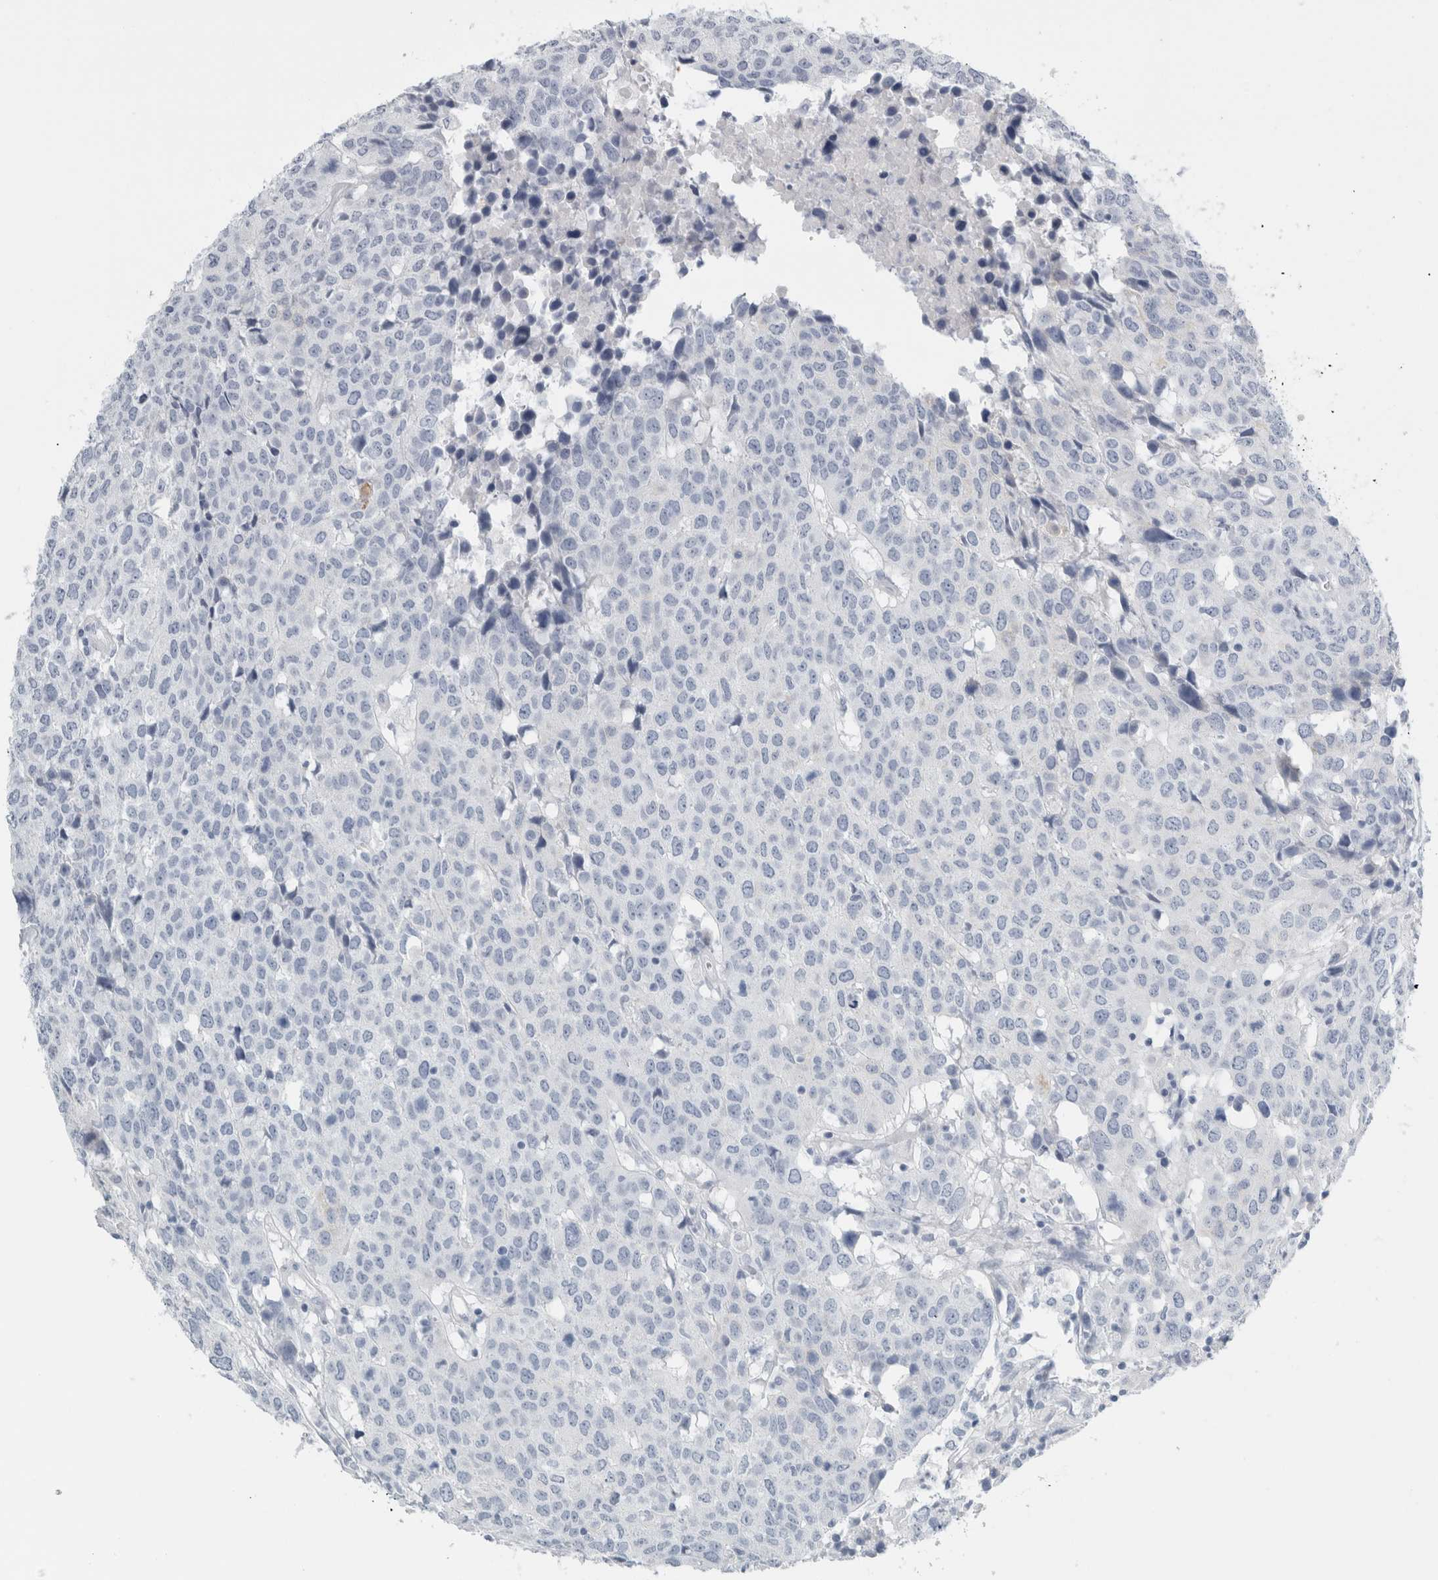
{"staining": {"intensity": "negative", "quantity": "none", "location": "none"}, "tissue": "head and neck cancer", "cell_type": "Tumor cells", "image_type": "cancer", "snomed": [{"axis": "morphology", "description": "Squamous cell carcinoma, NOS"}, {"axis": "topography", "description": "Head-Neck"}], "caption": "The histopathology image shows no staining of tumor cells in head and neck cancer.", "gene": "RPH3AL", "patient": {"sex": "male", "age": 66}}